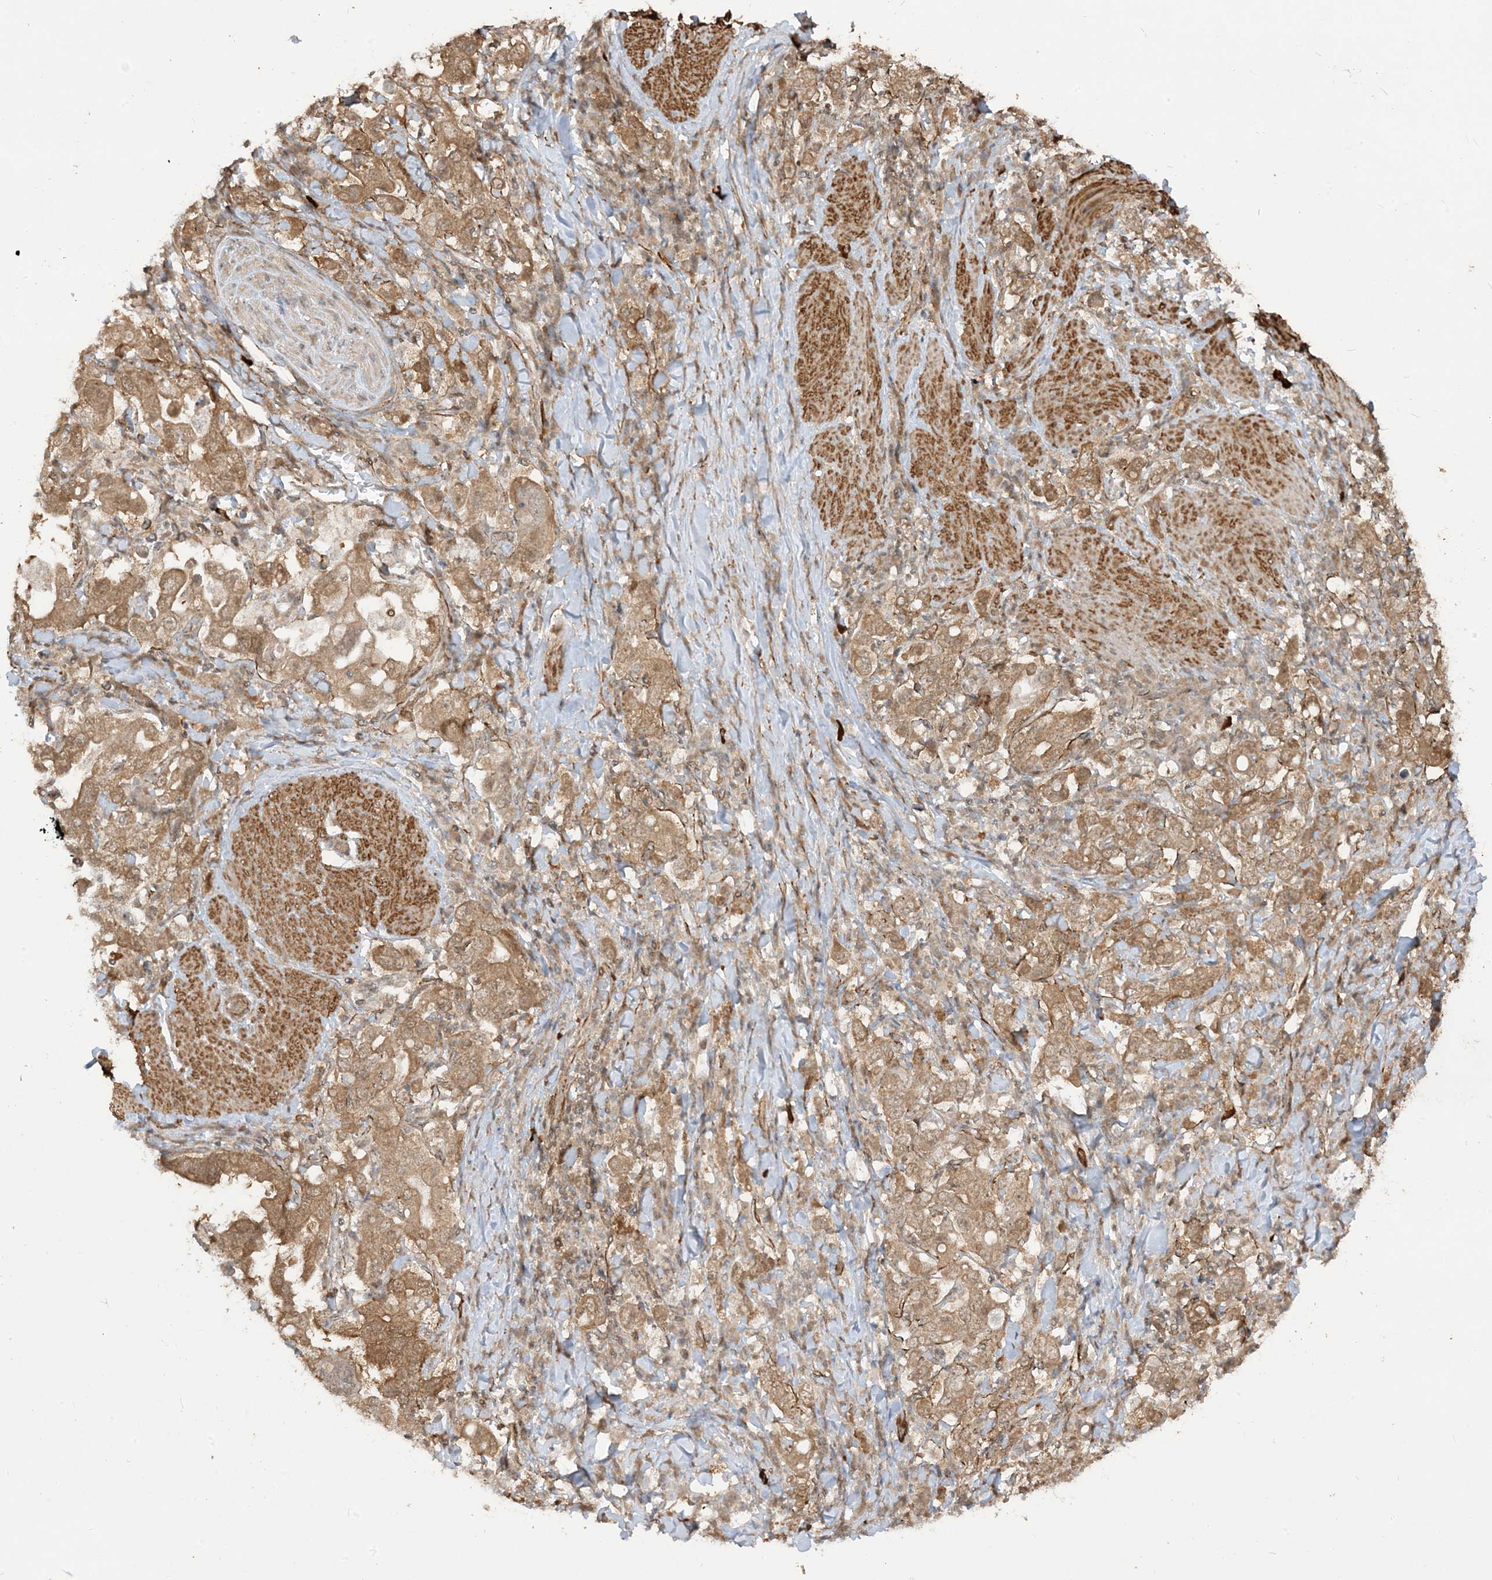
{"staining": {"intensity": "moderate", "quantity": ">75%", "location": "cytoplasmic/membranous"}, "tissue": "stomach cancer", "cell_type": "Tumor cells", "image_type": "cancer", "snomed": [{"axis": "morphology", "description": "Adenocarcinoma, NOS"}, {"axis": "topography", "description": "Stomach, upper"}], "caption": "Brown immunohistochemical staining in human adenocarcinoma (stomach) demonstrates moderate cytoplasmic/membranous staining in about >75% of tumor cells.", "gene": "TBCC", "patient": {"sex": "male", "age": 62}}